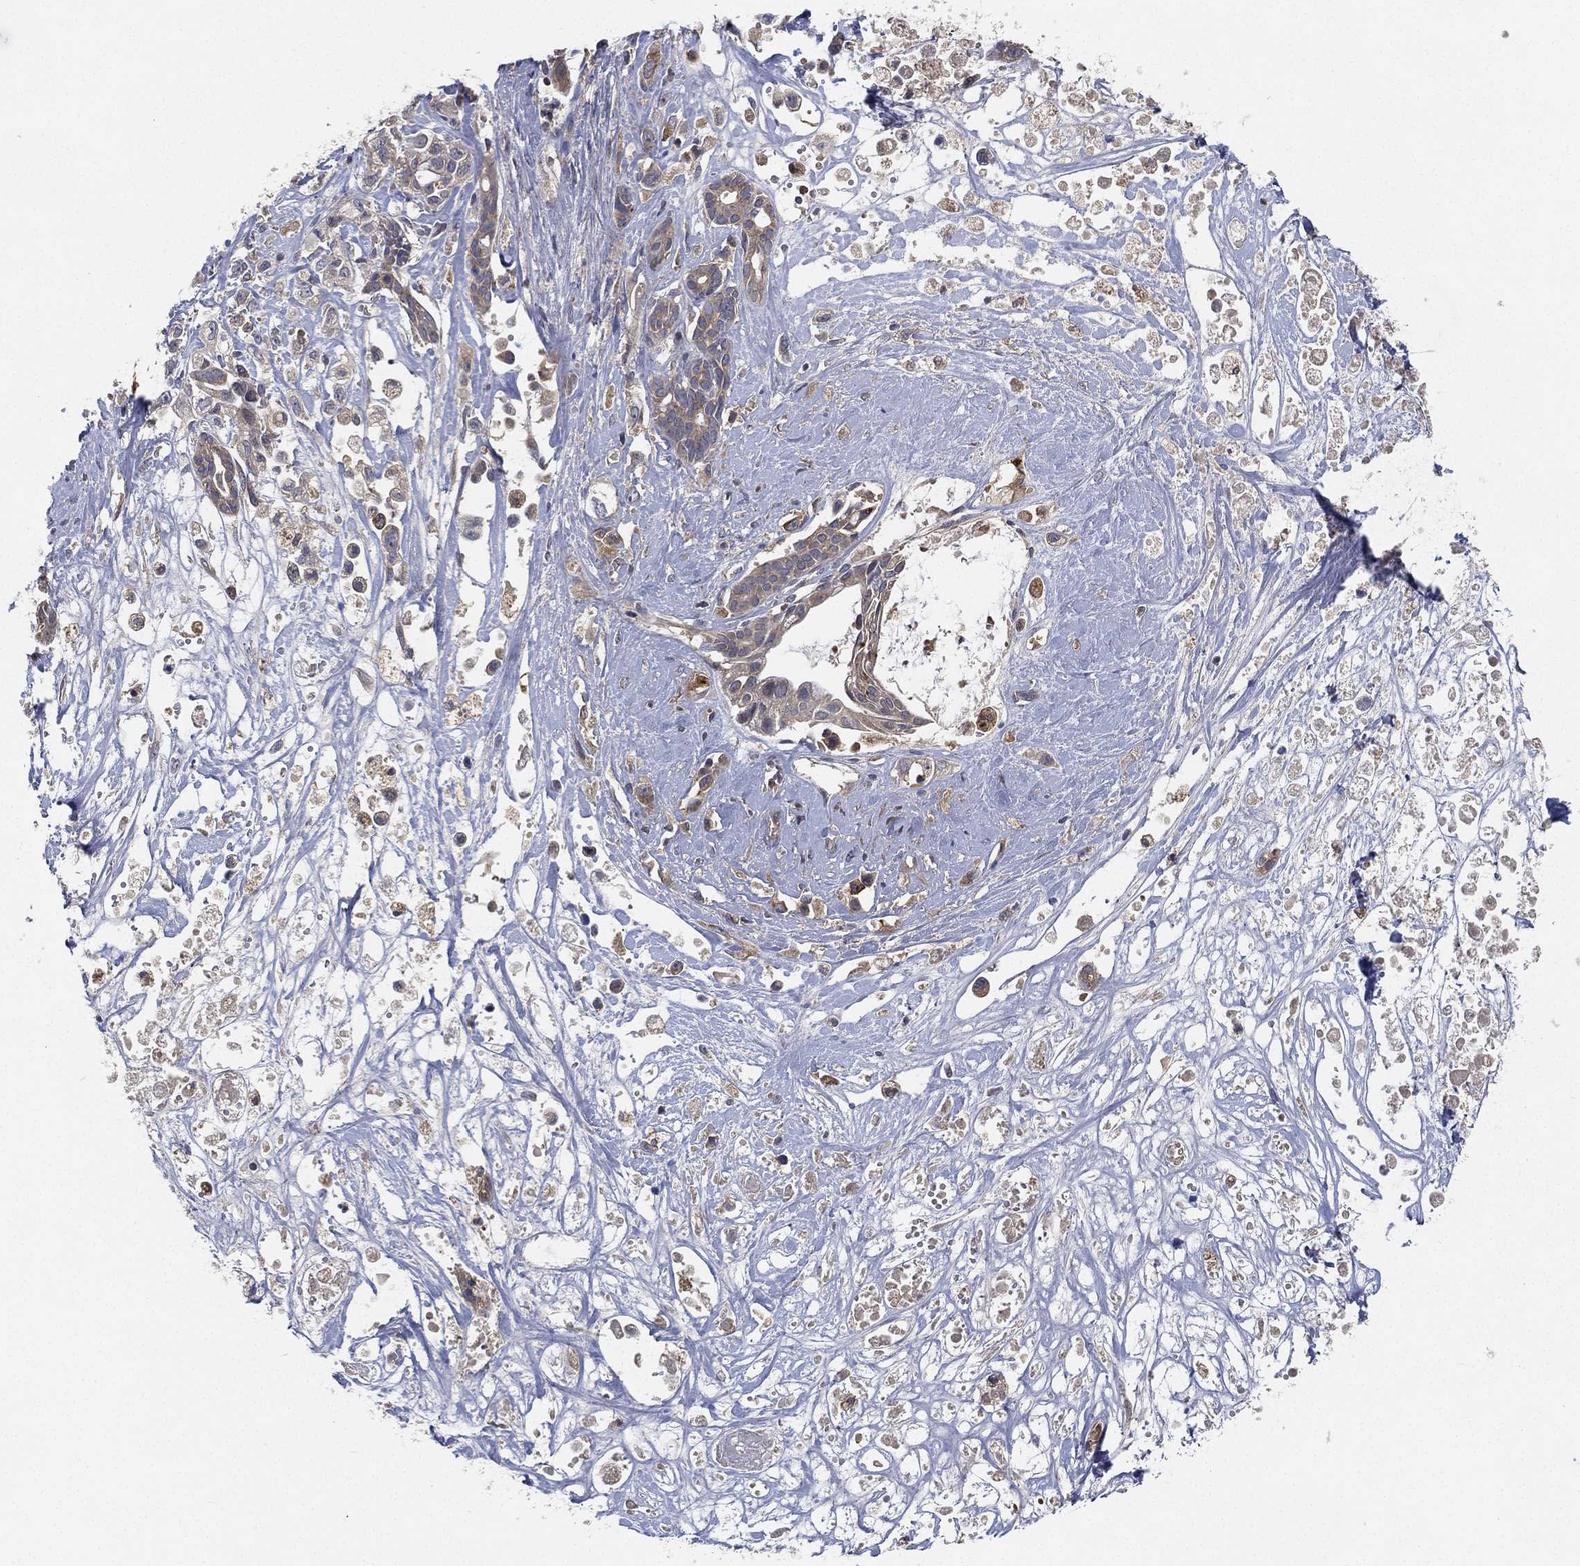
{"staining": {"intensity": "weak", "quantity": "<25%", "location": "cytoplasmic/membranous"}, "tissue": "pancreatic cancer", "cell_type": "Tumor cells", "image_type": "cancer", "snomed": [{"axis": "morphology", "description": "Adenocarcinoma, NOS"}, {"axis": "topography", "description": "Pancreas"}], "caption": "The image exhibits no significant expression in tumor cells of adenocarcinoma (pancreatic). (Stains: DAB immunohistochemistry with hematoxylin counter stain, Microscopy: brightfield microscopy at high magnification).", "gene": "CFAP251", "patient": {"sex": "male", "age": 44}}